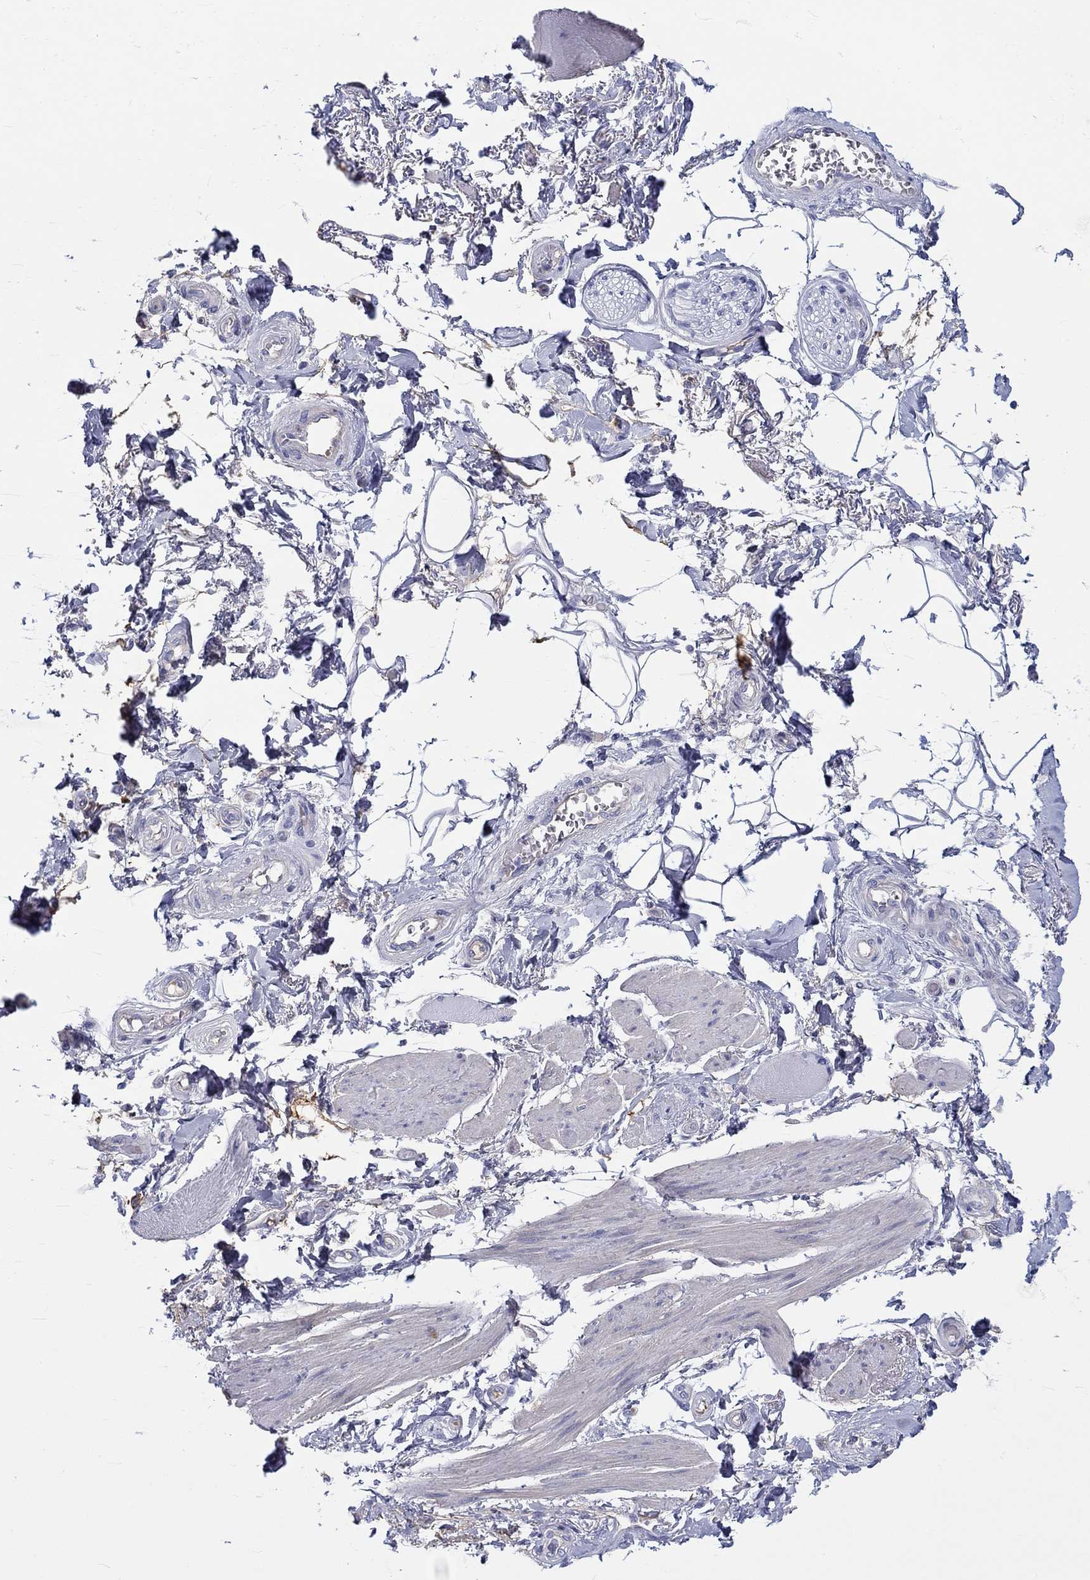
{"staining": {"intensity": "negative", "quantity": "none", "location": "none"}, "tissue": "adipose tissue", "cell_type": "Adipocytes", "image_type": "normal", "snomed": [{"axis": "morphology", "description": "Normal tissue, NOS"}, {"axis": "topography", "description": "Skeletal muscle"}, {"axis": "topography", "description": "Anal"}, {"axis": "topography", "description": "Peripheral nerve tissue"}], "caption": "This is a micrograph of IHC staining of unremarkable adipose tissue, which shows no staining in adipocytes. (Brightfield microscopy of DAB immunohistochemistry at high magnification).", "gene": "CDY1B", "patient": {"sex": "male", "age": 53}}